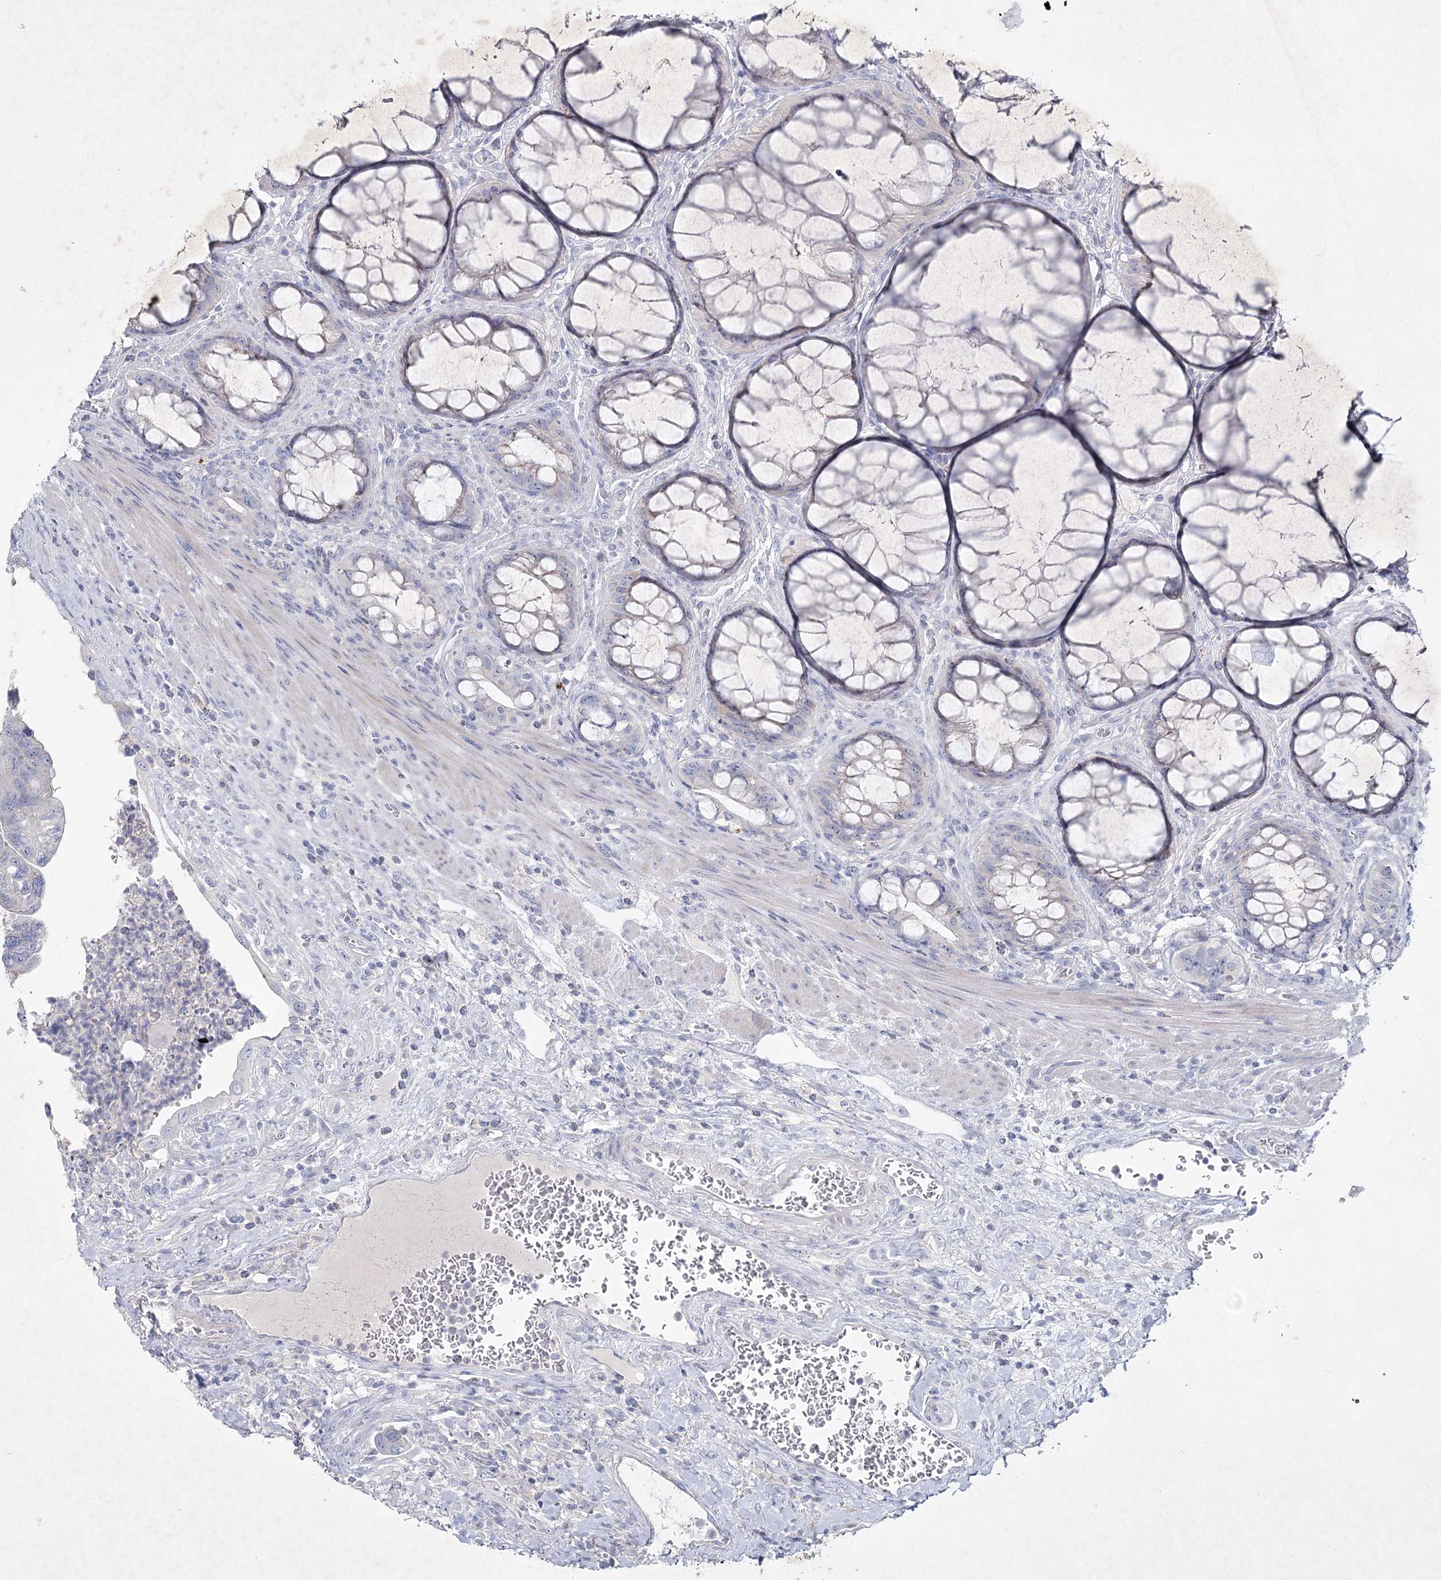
{"staining": {"intensity": "negative", "quantity": "none", "location": "none"}, "tissue": "colorectal cancer", "cell_type": "Tumor cells", "image_type": "cancer", "snomed": [{"axis": "morphology", "description": "Adenocarcinoma, NOS"}, {"axis": "topography", "description": "Rectum"}], "caption": "High power microscopy histopathology image of an immunohistochemistry micrograph of colorectal cancer, revealing no significant positivity in tumor cells.", "gene": "MAP3K13", "patient": {"sex": "male", "age": 63}}